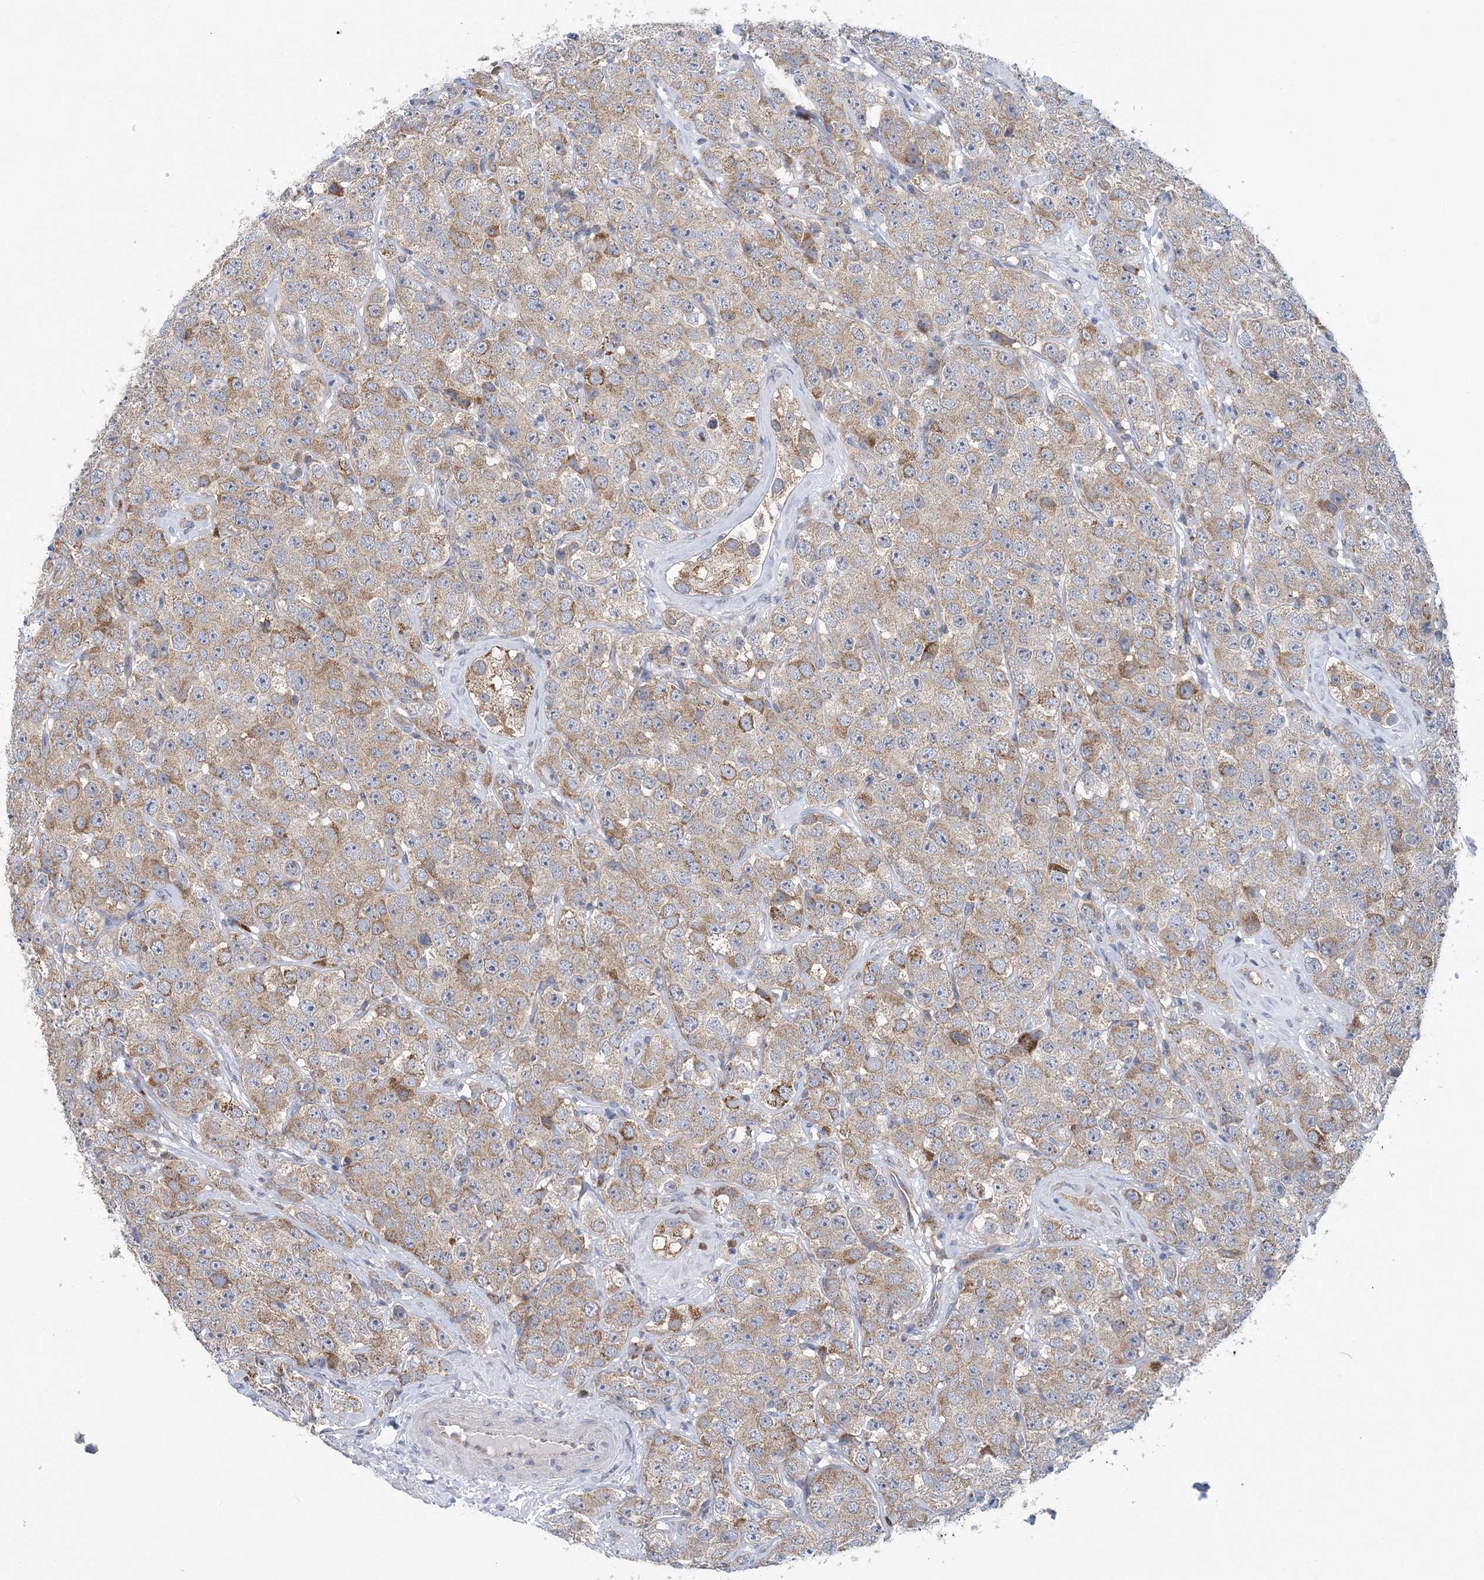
{"staining": {"intensity": "moderate", "quantity": ">75%", "location": "cytoplasmic/membranous"}, "tissue": "testis cancer", "cell_type": "Tumor cells", "image_type": "cancer", "snomed": [{"axis": "morphology", "description": "Seminoma, NOS"}, {"axis": "topography", "description": "Testis"}], "caption": "Immunohistochemical staining of testis seminoma exhibits medium levels of moderate cytoplasmic/membranous staining in approximately >75% of tumor cells.", "gene": "COPE", "patient": {"sex": "male", "age": 28}}